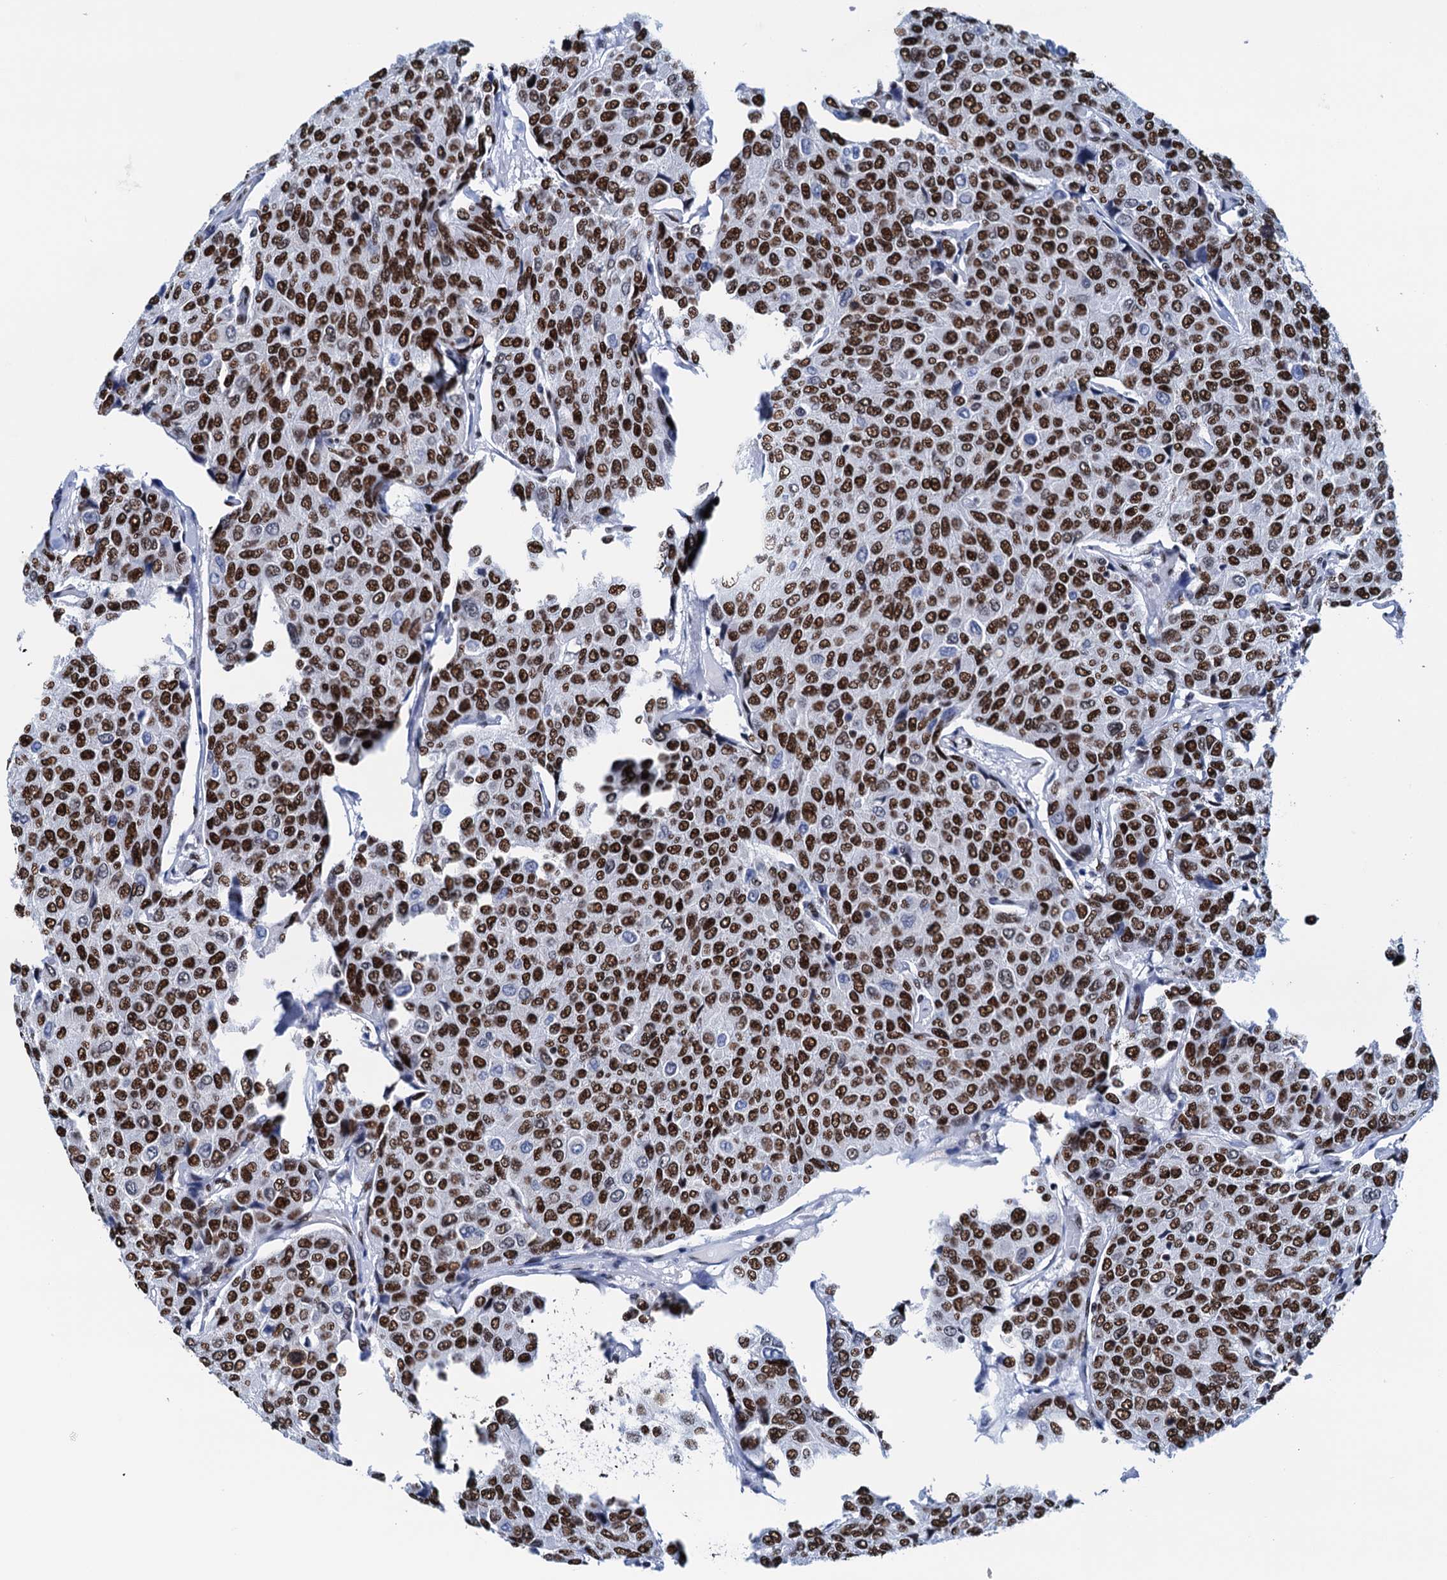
{"staining": {"intensity": "strong", "quantity": ">75%", "location": "nuclear"}, "tissue": "breast cancer", "cell_type": "Tumor cells", "image_type": "cancer", "snomed": [{"axis": "morphology", "description": "Duct carcinoma"}, {"axis": "topography", "description": "Breast"}], "caption": "Protein staining demonstrates strong nuclear expression in about >75% of tumor cells in breast cancer.", "gene": "SLTM", "patient": {"sex": "female", "age": 55}}